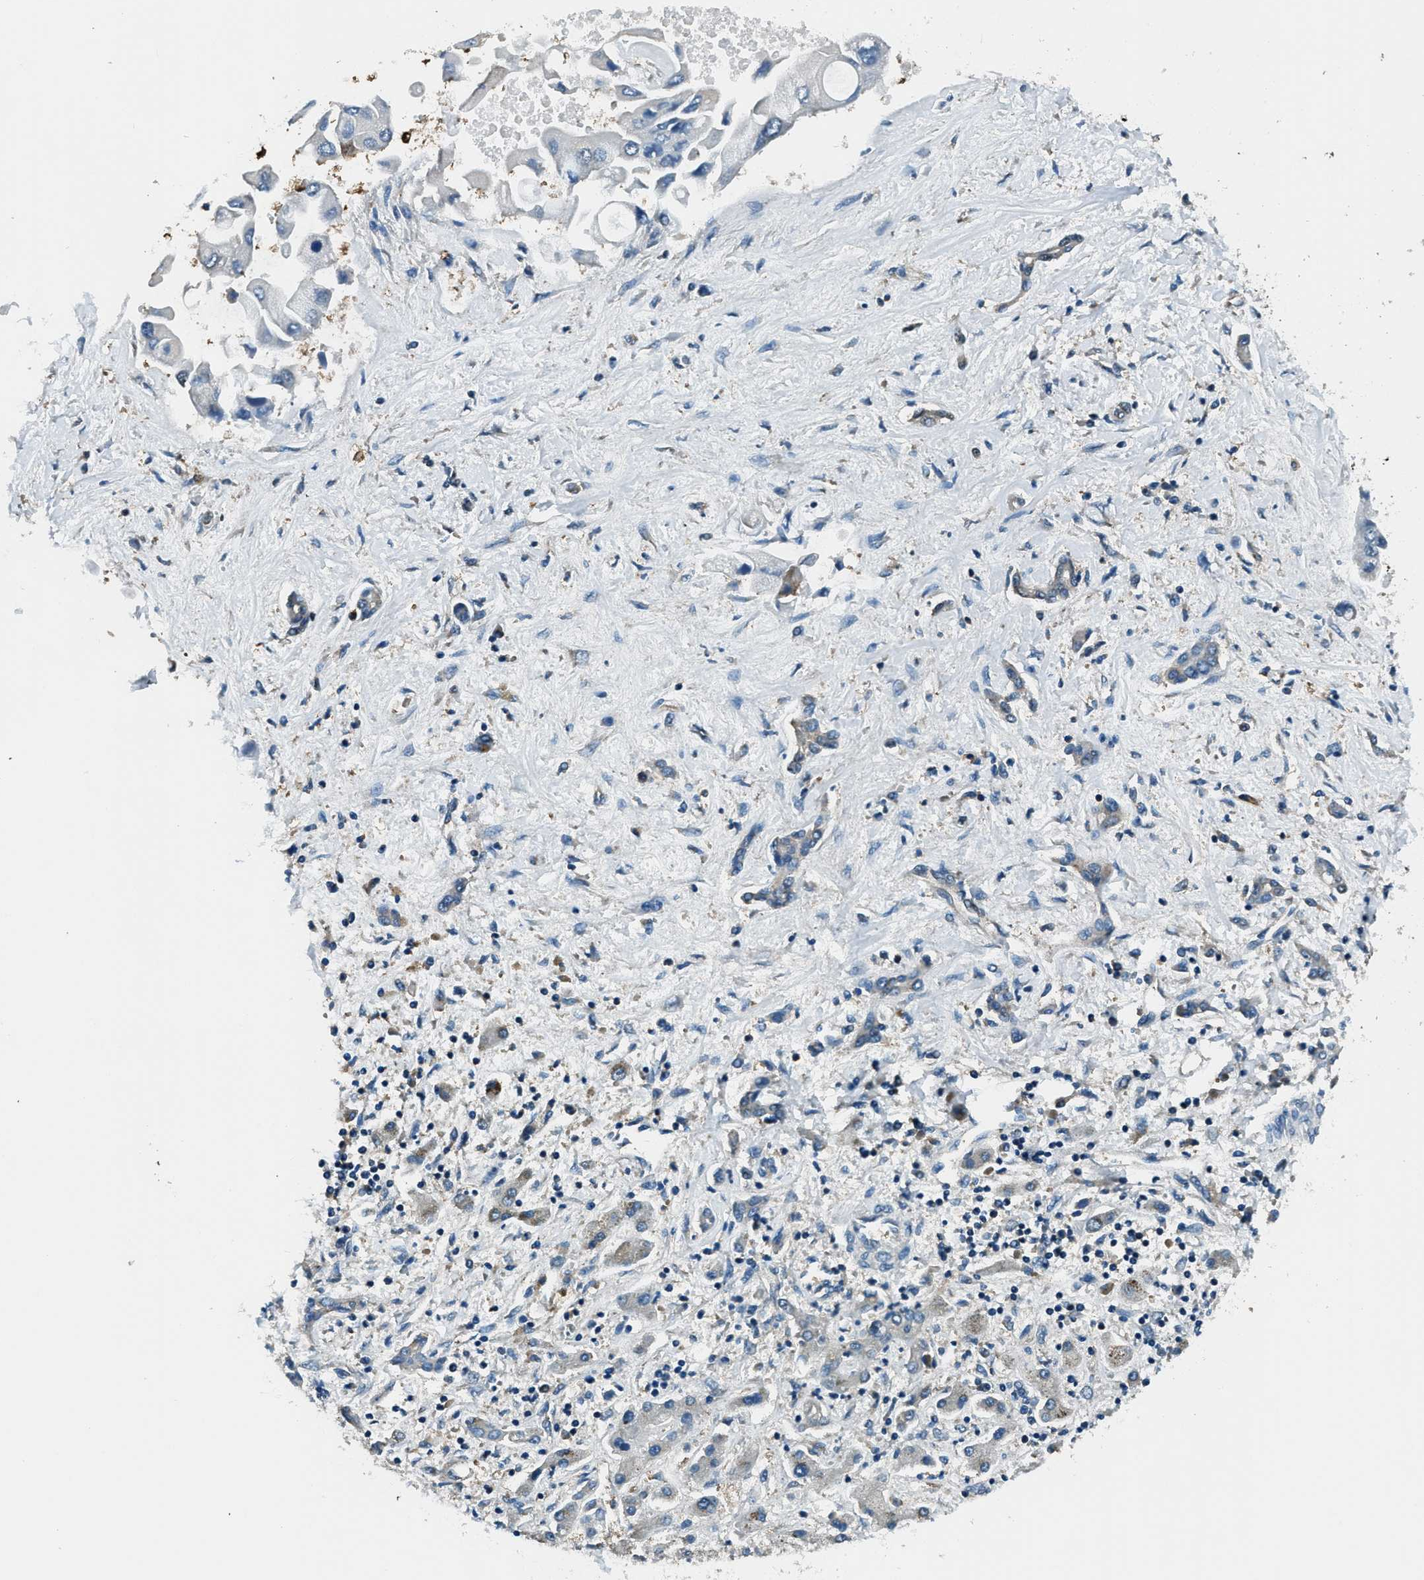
{"staining": {"intensity": "weak", "quantity": "<25%", "location": "cytoplasmic/membranous"}, "tissue": "liver cancer", "cell_type": "Tumor cells", "image_type": "cancer", "snomed": [{"axis": "morphology", "description": "Cholangiocarcinoma"}, {"axis": "topography", "description": "Liver"}], "caption": "High power microscopy histopathology image of an IHC micrograph of cholangiocarcinoma (liver), revealing no significant staining in tumor cells. The staining is performed using DAB brown chromogen with nuclei counter-stained in using hematoxylin.", "gene": "ARFGAP2", "patient": {"sex": "male", "age": 50}}